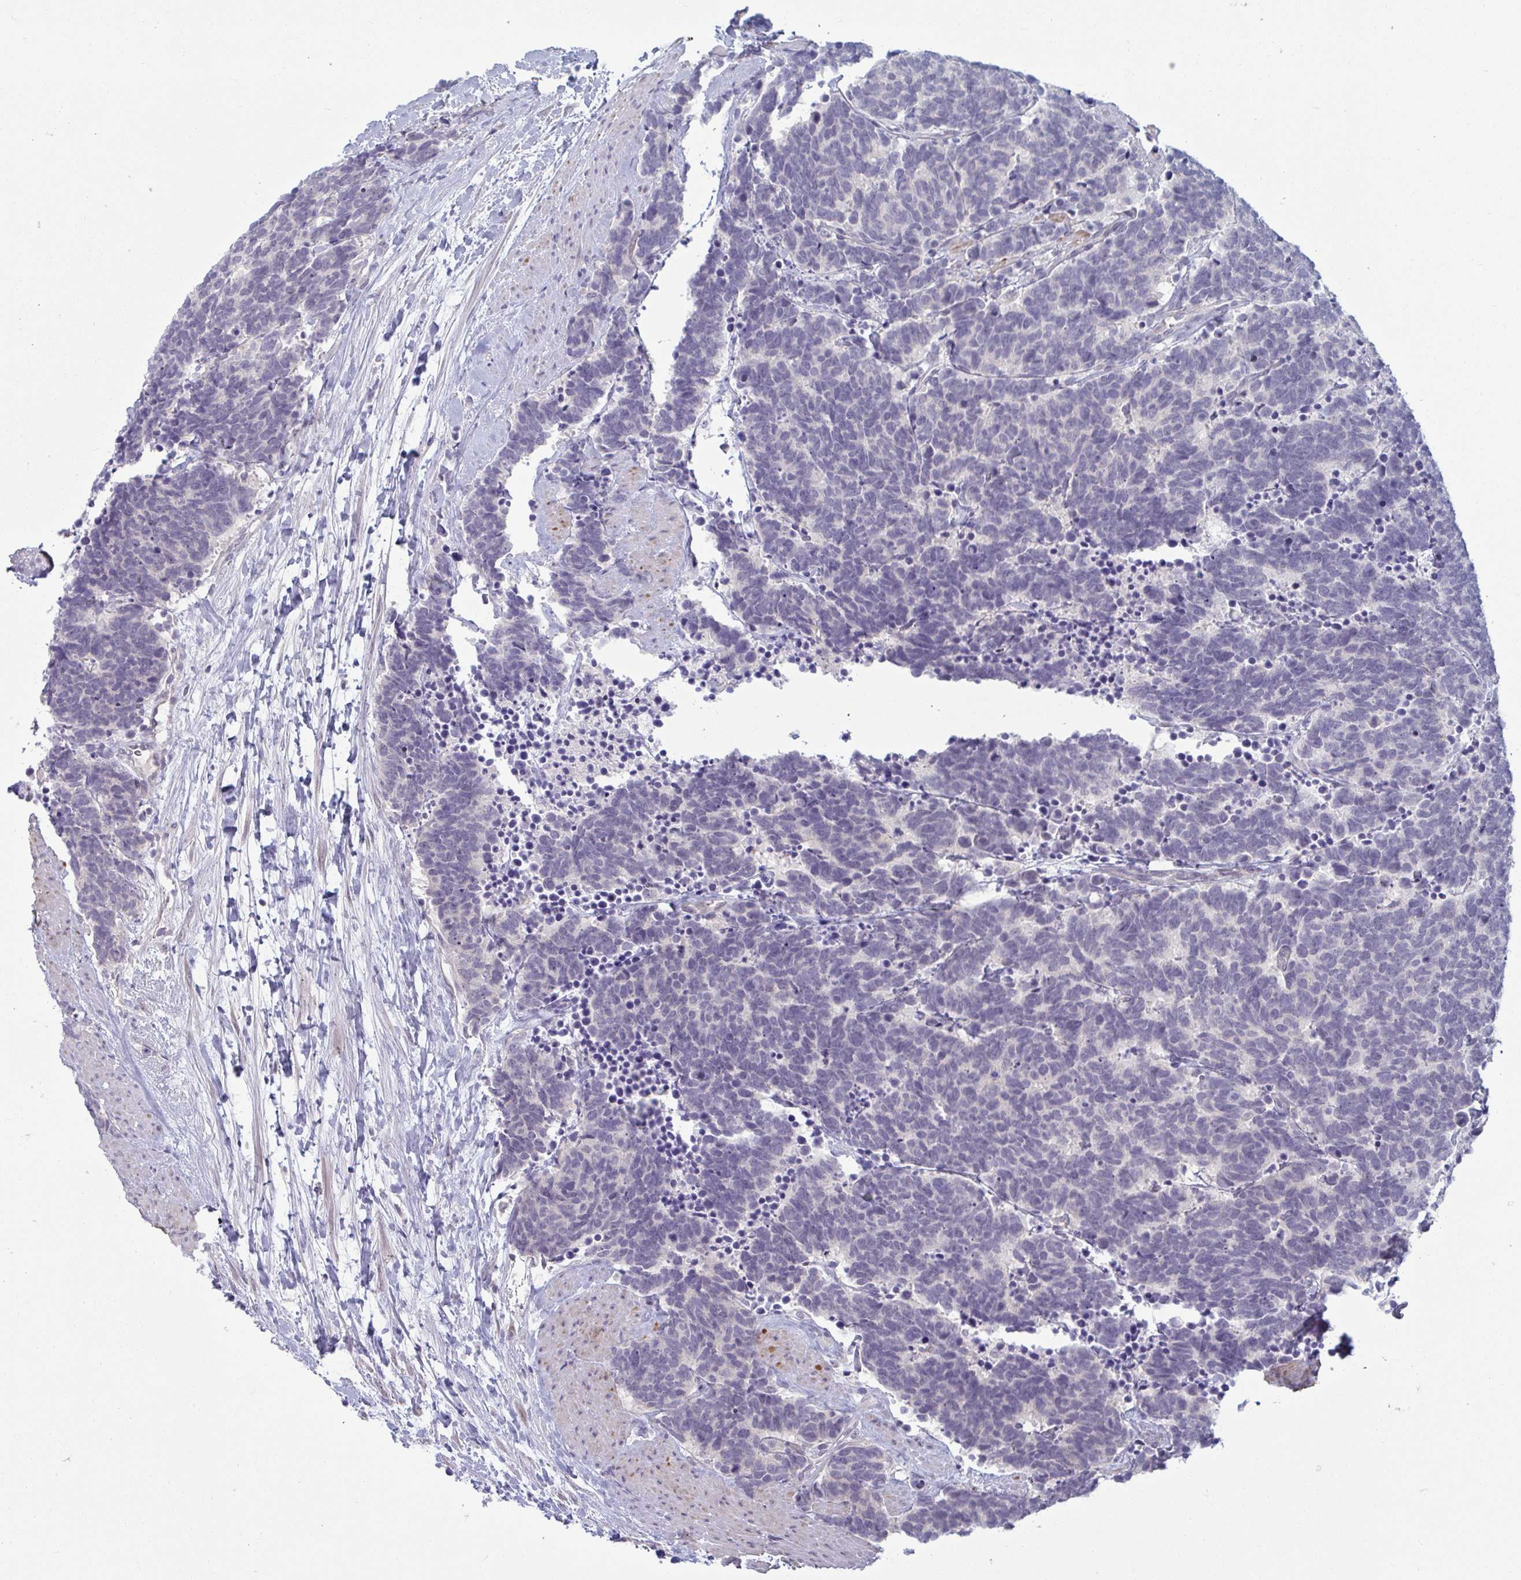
{"staining": {"intensity": "negative", "quantity": "none", "location": "none"}, "tissue": "carcinoid", "cell_type": "Tumor cells", "image_type": "cancer", "snomed": [{"axis": "morphology", "description": "Carcinoma, NOS"}, {"axis": "morphology", "description": "Carcinoid, malignant, NOS"}, {"axis": "topography", "description": "Prostate"}], "caption": "Tumor cells are negative for protein expression in human malignant carcinoid.", "gene": "RNASEH1", "patient": {"sex": "male", "age": 57}}